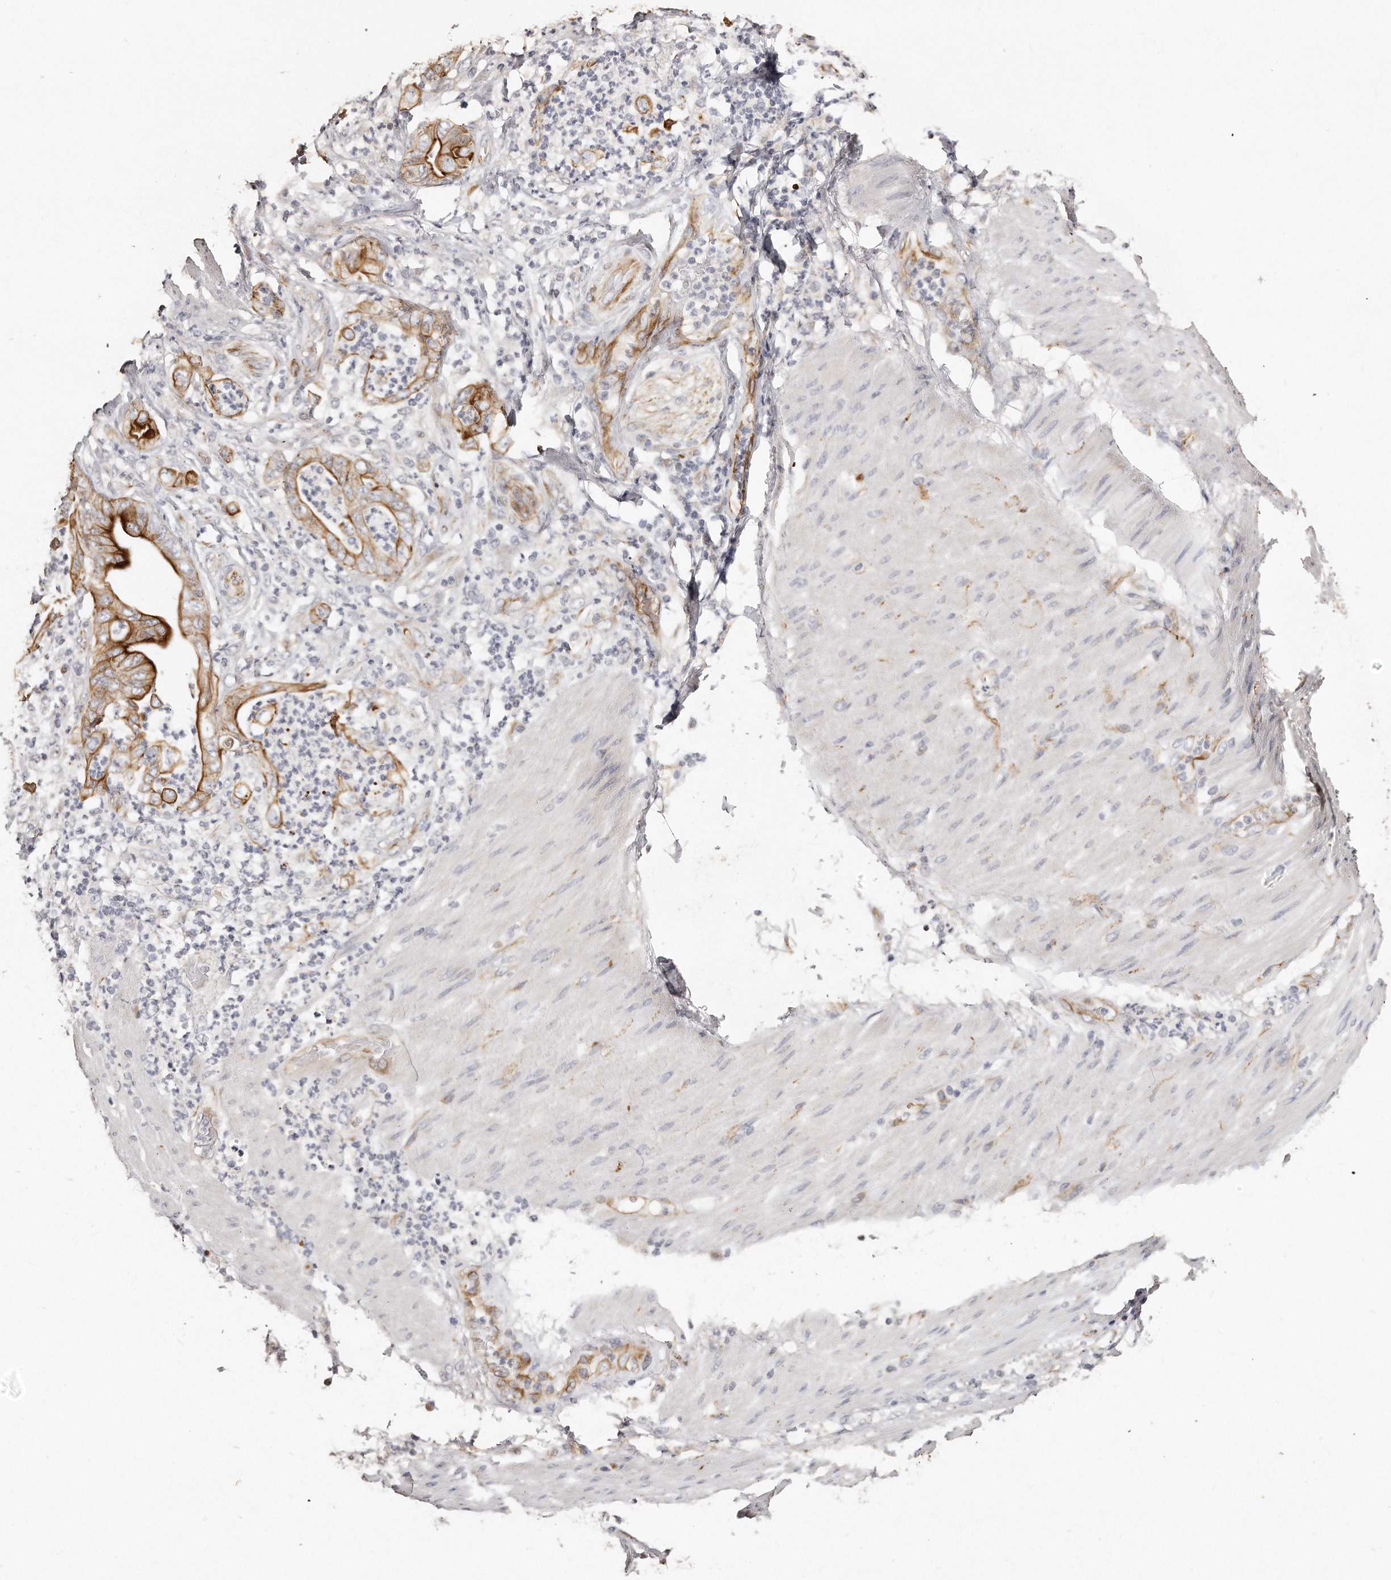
{"staining": {"intensity": "strong", "quantity": ">75%", "location": "cytoplasmic/membranous"}, "tissue": "stomach cancer", "cell_type": "Tumor cells", "image_type": "cancer", "snomed": [{"axis": "morphology", "description": "Adenocarcinoma, NOS"}, {"axis": "topography", "description": "Stomach"}], "caption": "A high amount of strong cytoplasmic/membranous positivity is identified in about >75% of tumor cells in stomach adenocarcinoma tissue.", "gene": "ZYG11A", "patient": {"sex": "female", "age": 73}}